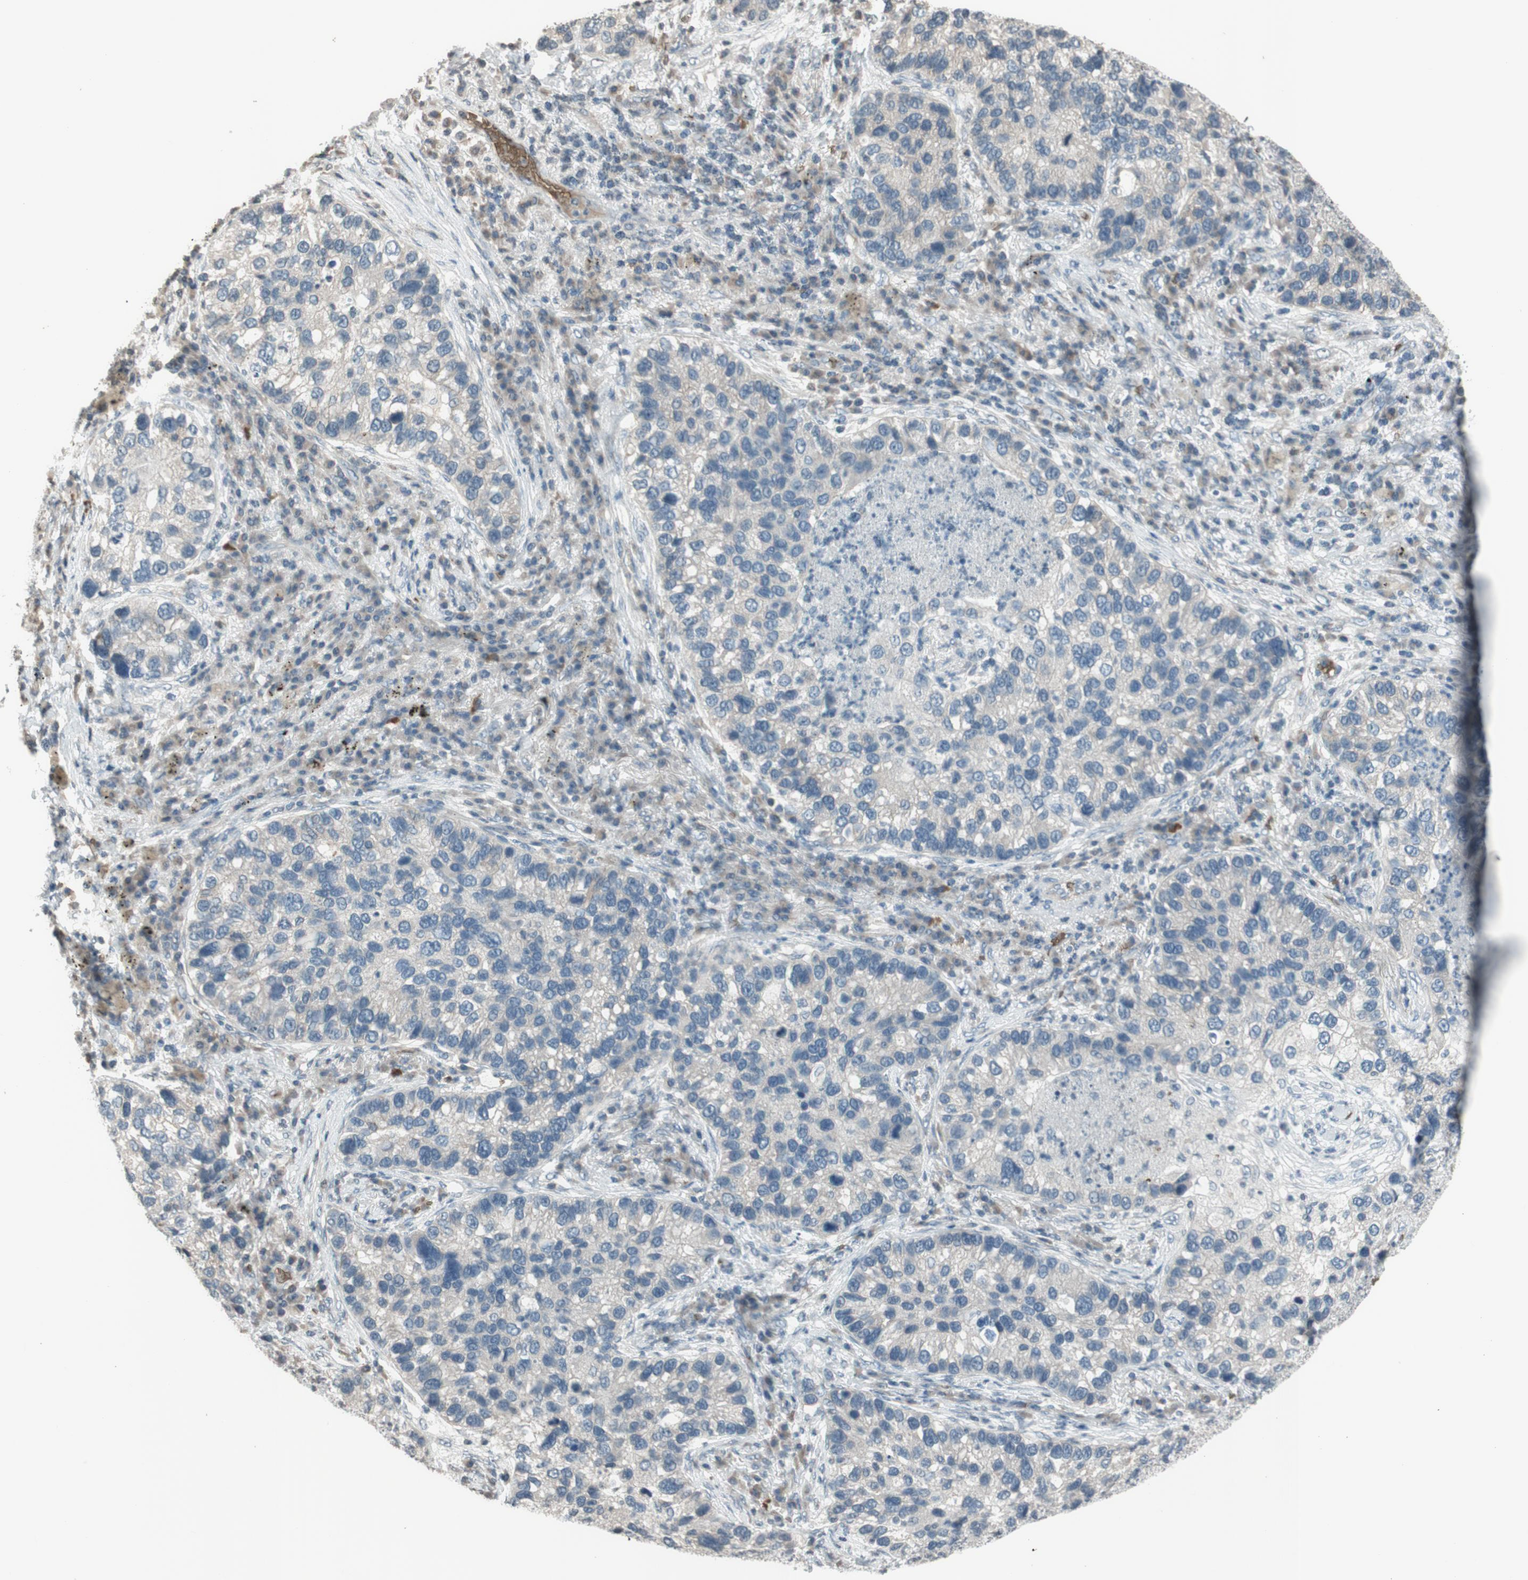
{"staining": {"intensity": "negative", "quantity": "none", "location": "none"}, "tissue": "lung cancer", "cell_type": "Tumor cells", "image_type": "cancer", "snomed": [{"axis": "morphology", "description": "Normal tissue, NOS"}, {"axis": "morphology", "description": "Adenocarcinoma, NOS"}, {"axis": "topography", "description": "Bronchus"}, {"axis": "topography", "description": "Lung"}], "caption": "This is an immunohistochemistry (IHC) image of human lung adenocarcinoma. There is no staining in tumor cells.", "gene": "GYPC", "patient": {"sex": "male", "age": 54}}